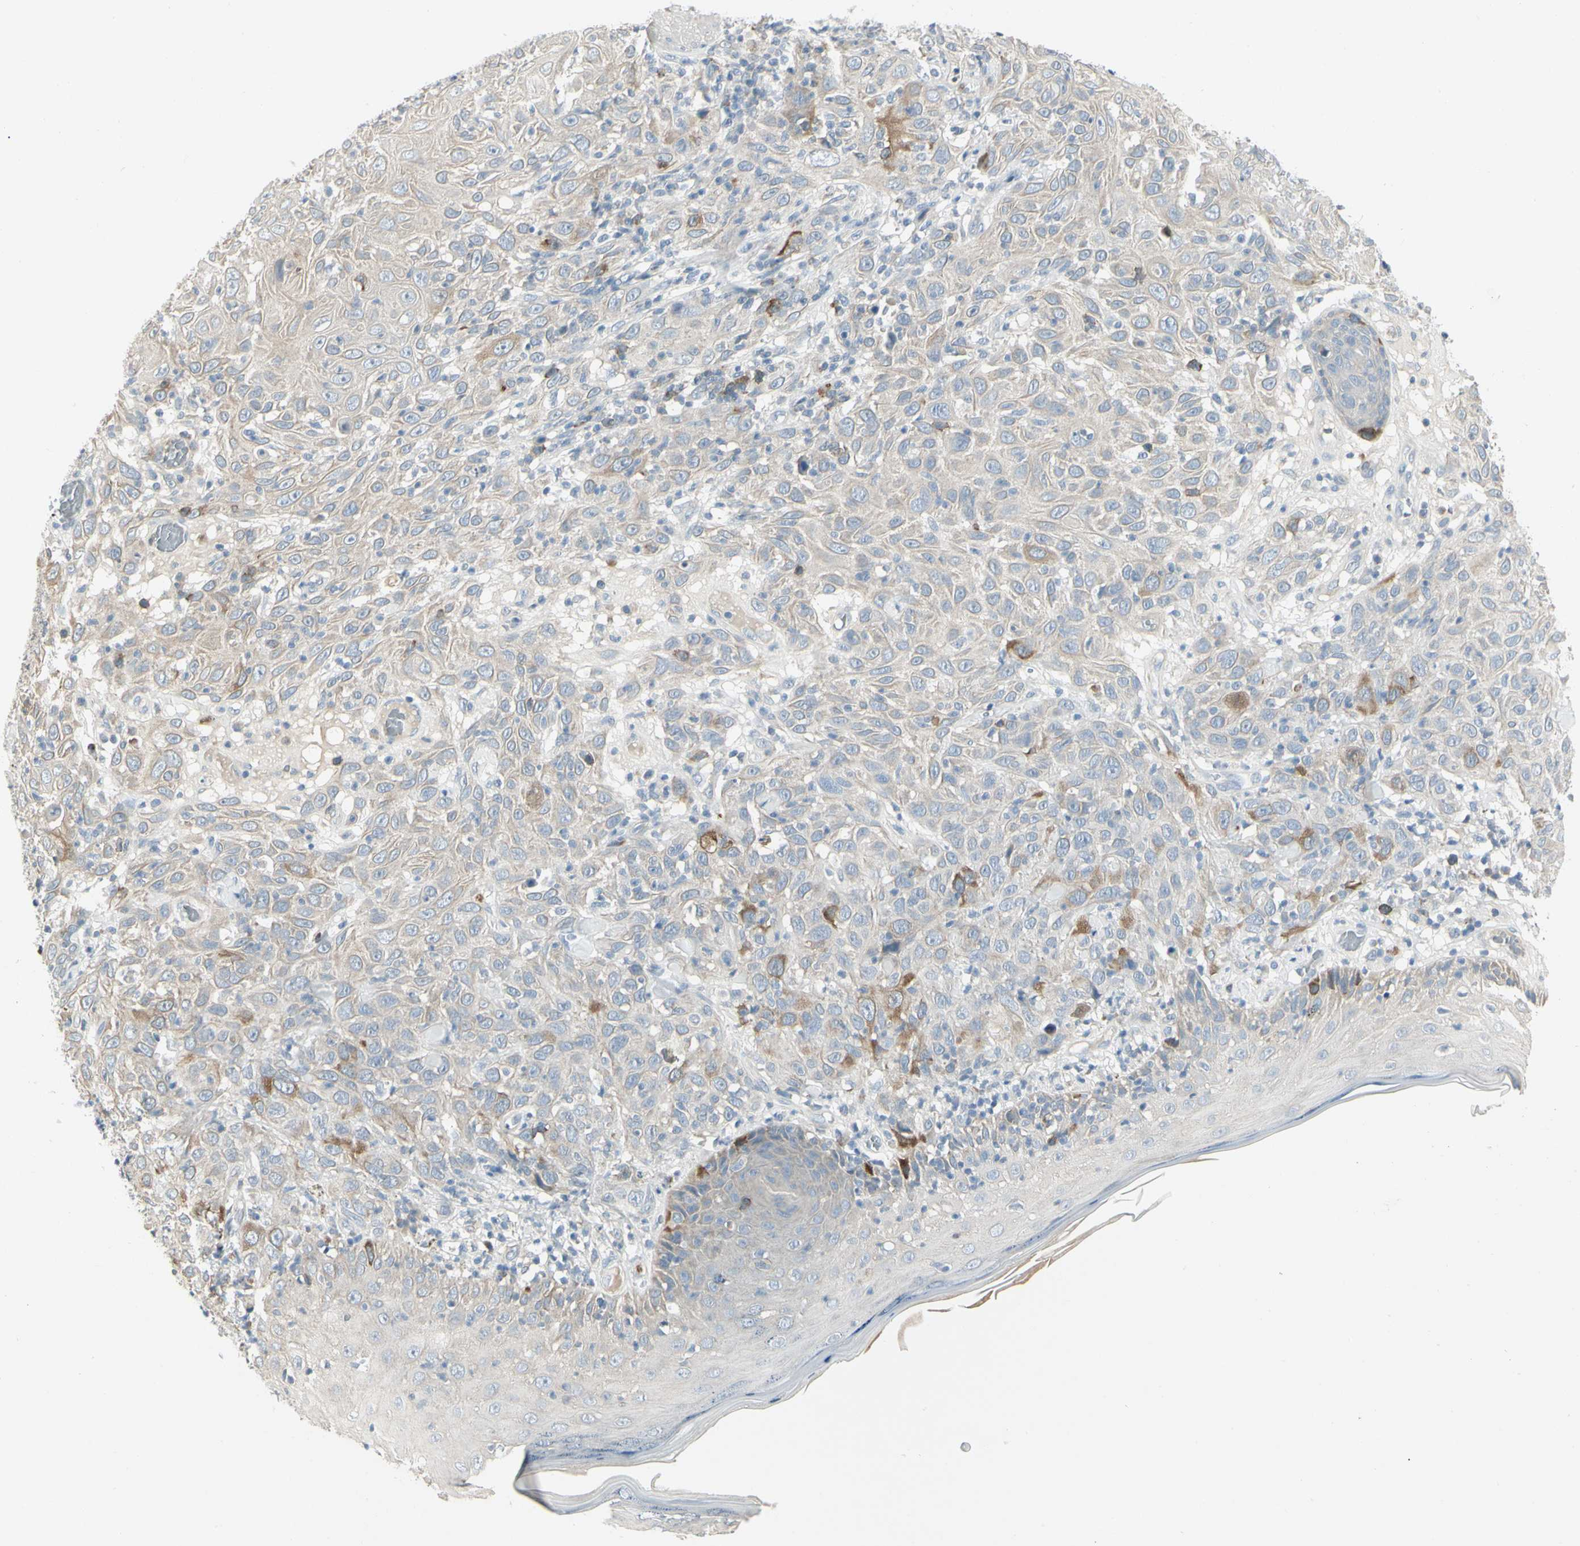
{"staining": {"intensity": "moderate", "quantity": "<25%", "location": "cytoplasmic/membranous"}, "tissue": "skin cancer", "cell_type": "Tumor cells", "image_type": "cancer", "snomed": [{"axis": "morphology", "description": "Squamous cell carcinoma, NOS"}, {"axis": "topography", "description": "Skin"}], "caption": "This photomicrograph demonstrates IHC staining of human squamous cell carcinoma (skin), with low moderate cytoplasmic/membranous positivity in about <25% of tumor cells.", "gene": "CCNB2", "patient": {"sex": "female", "age": 88}}